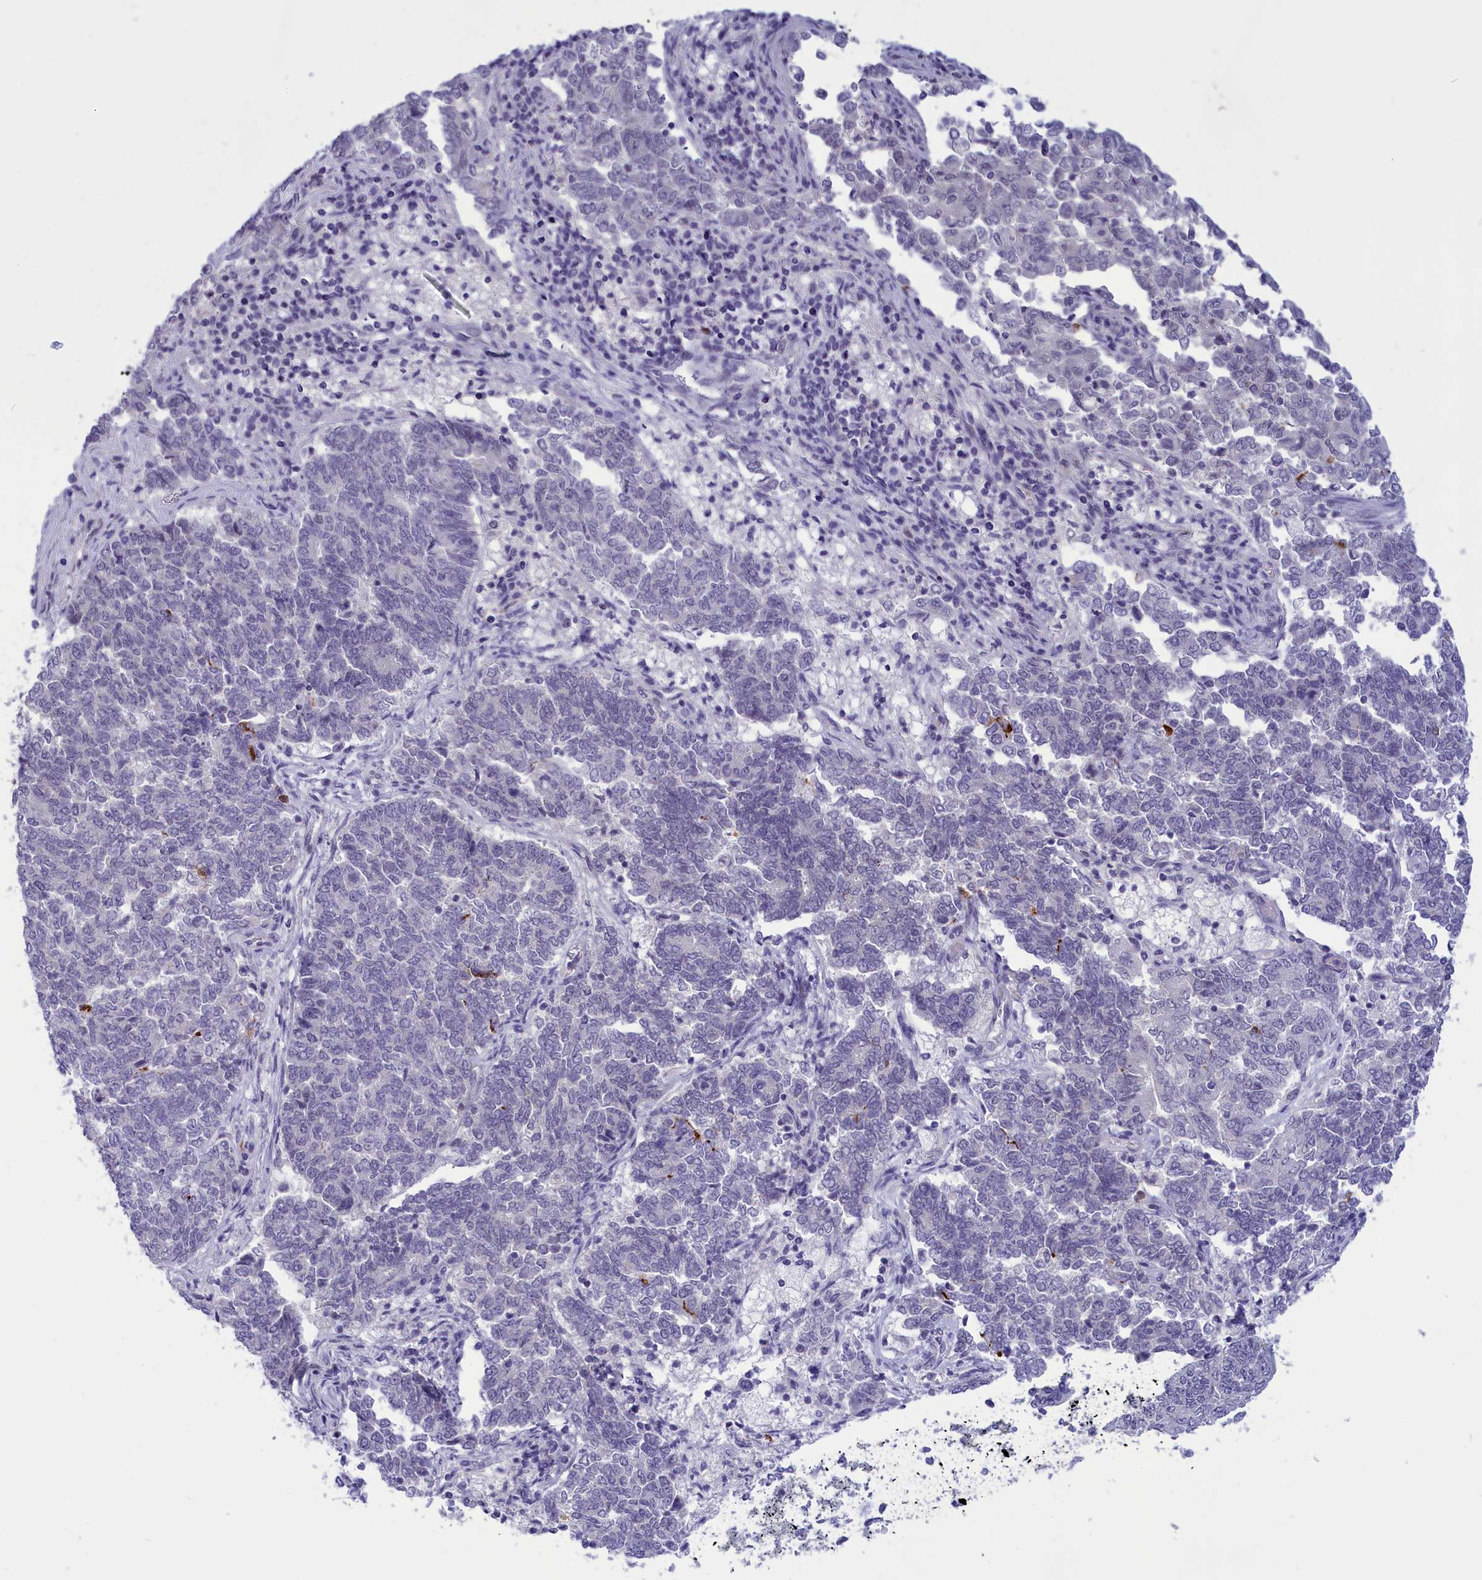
{"staining": {"intensity": "negative", "quantity": "none", "location": "none"}, "tissue": "endometrial cancer", "cell_type": "Tumor cells", "image_type": "cancer", "snomed": [{"axis": "morphology", "description": "Adenocarcinoma, NOS"}, {"axis": "topography", "description": "Endometrium"}], "caption": "High power microscopy photomicrograph of an immunohistochemistry (IHC) photomicrograph of adenocarcinoma (endometrial), revealing no significant positivity in tumor cells.", "gene": "ELOA2", "patient": {"sex": "female", "age": 80}}